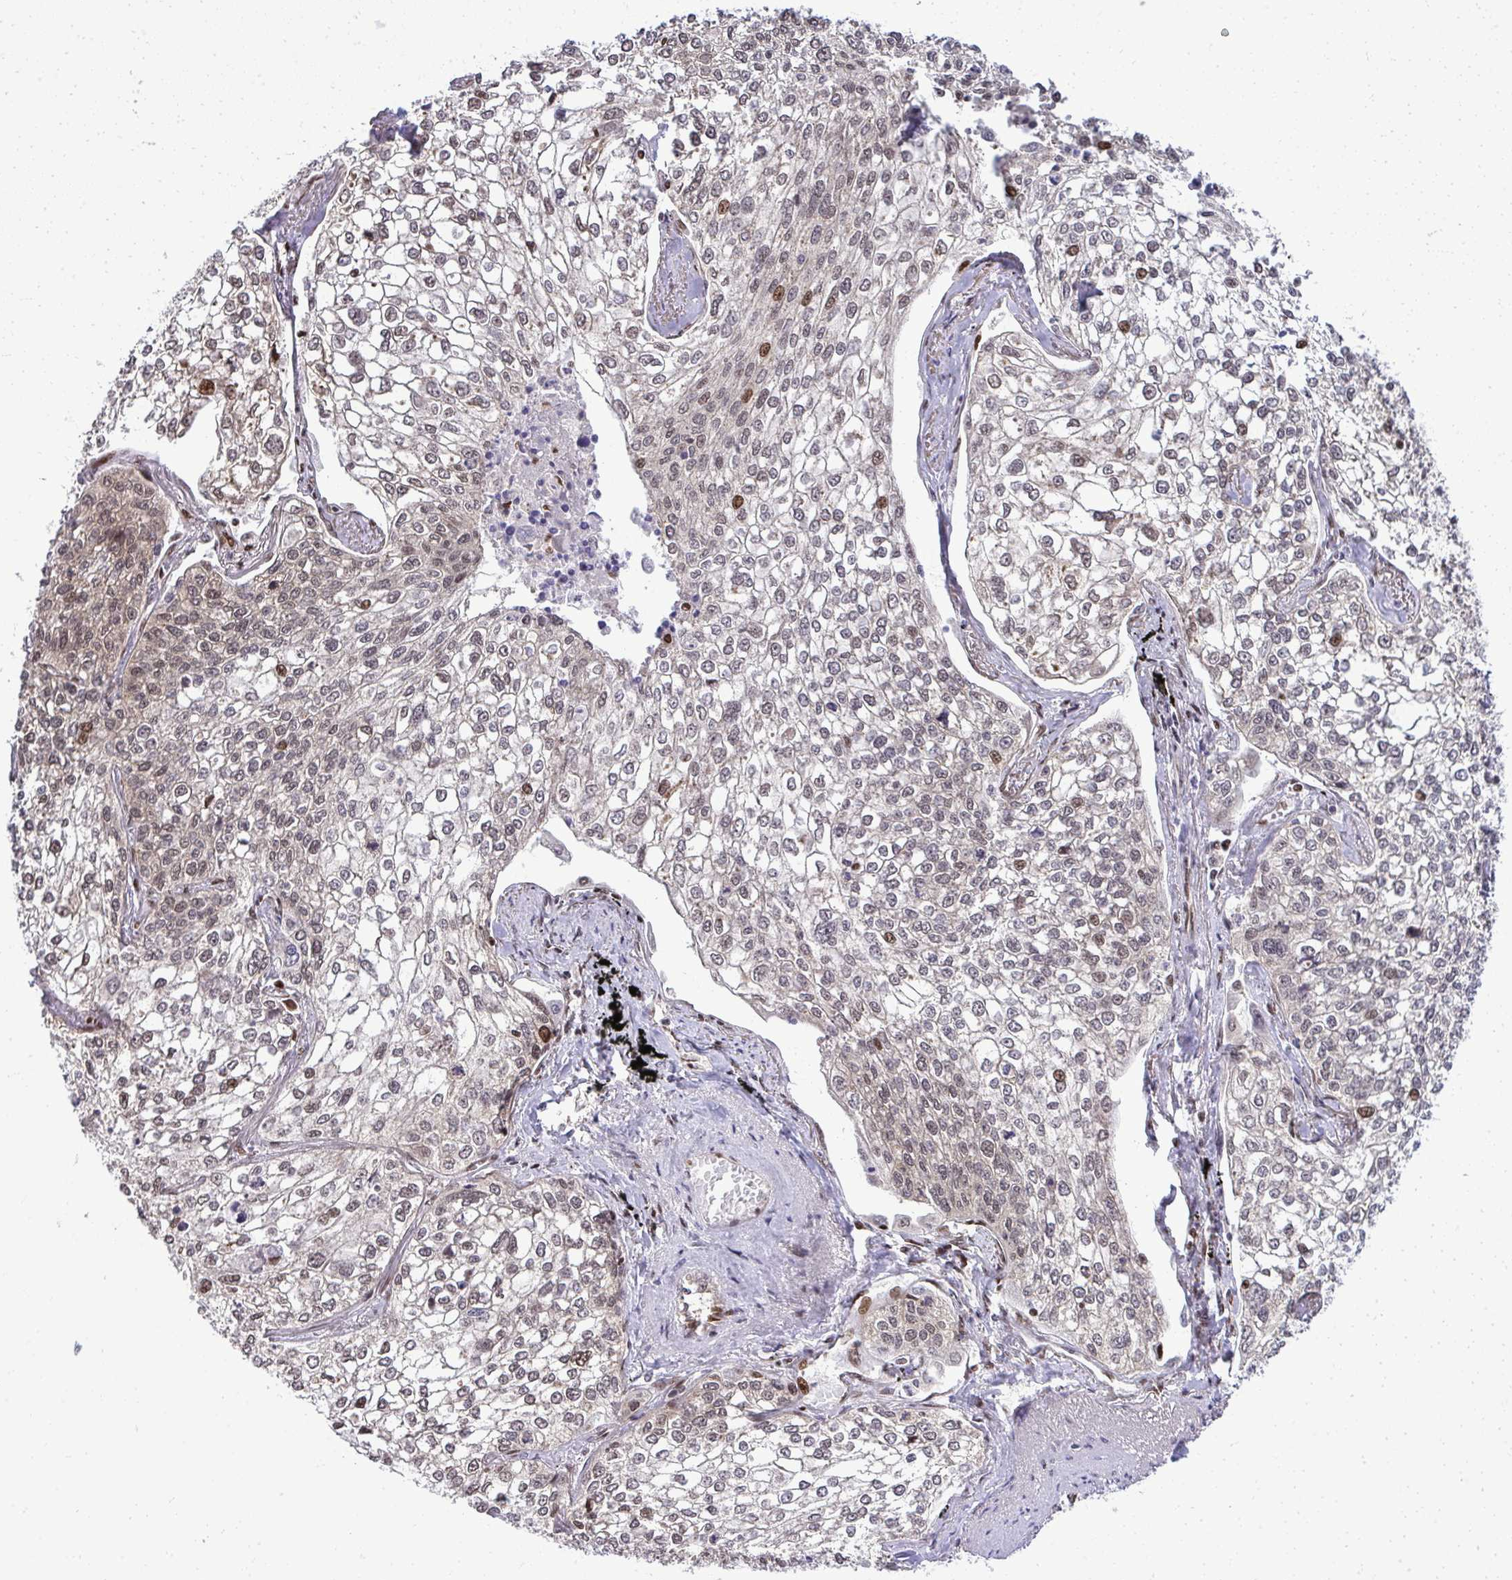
{"staining": {"intensity": "moderate", "quantity": "<25%", "location": "nuclear"}, "tissue": "lung cancer", "cell_type": "Tumor cells", "image_type": "cancer", "snomed": [{"axis": "morphology", "description": "Squamous cell carcinoma, NOS"}, {"axis": "topography", "description": "Lung"}], "caption": "A high-resolution histopathology image shows immunohistochemistry (IHC) staining of lung cancer, which exhibits moderate nuclear positivity in approximately <25% of tumor cells. The staining is performed using DAB brown chromogen to label protein expression. The nuclei are counter-stained blue using hematoxylin.", "gene": "PIGY", "patient": {"sex": "male", "age": 74}}